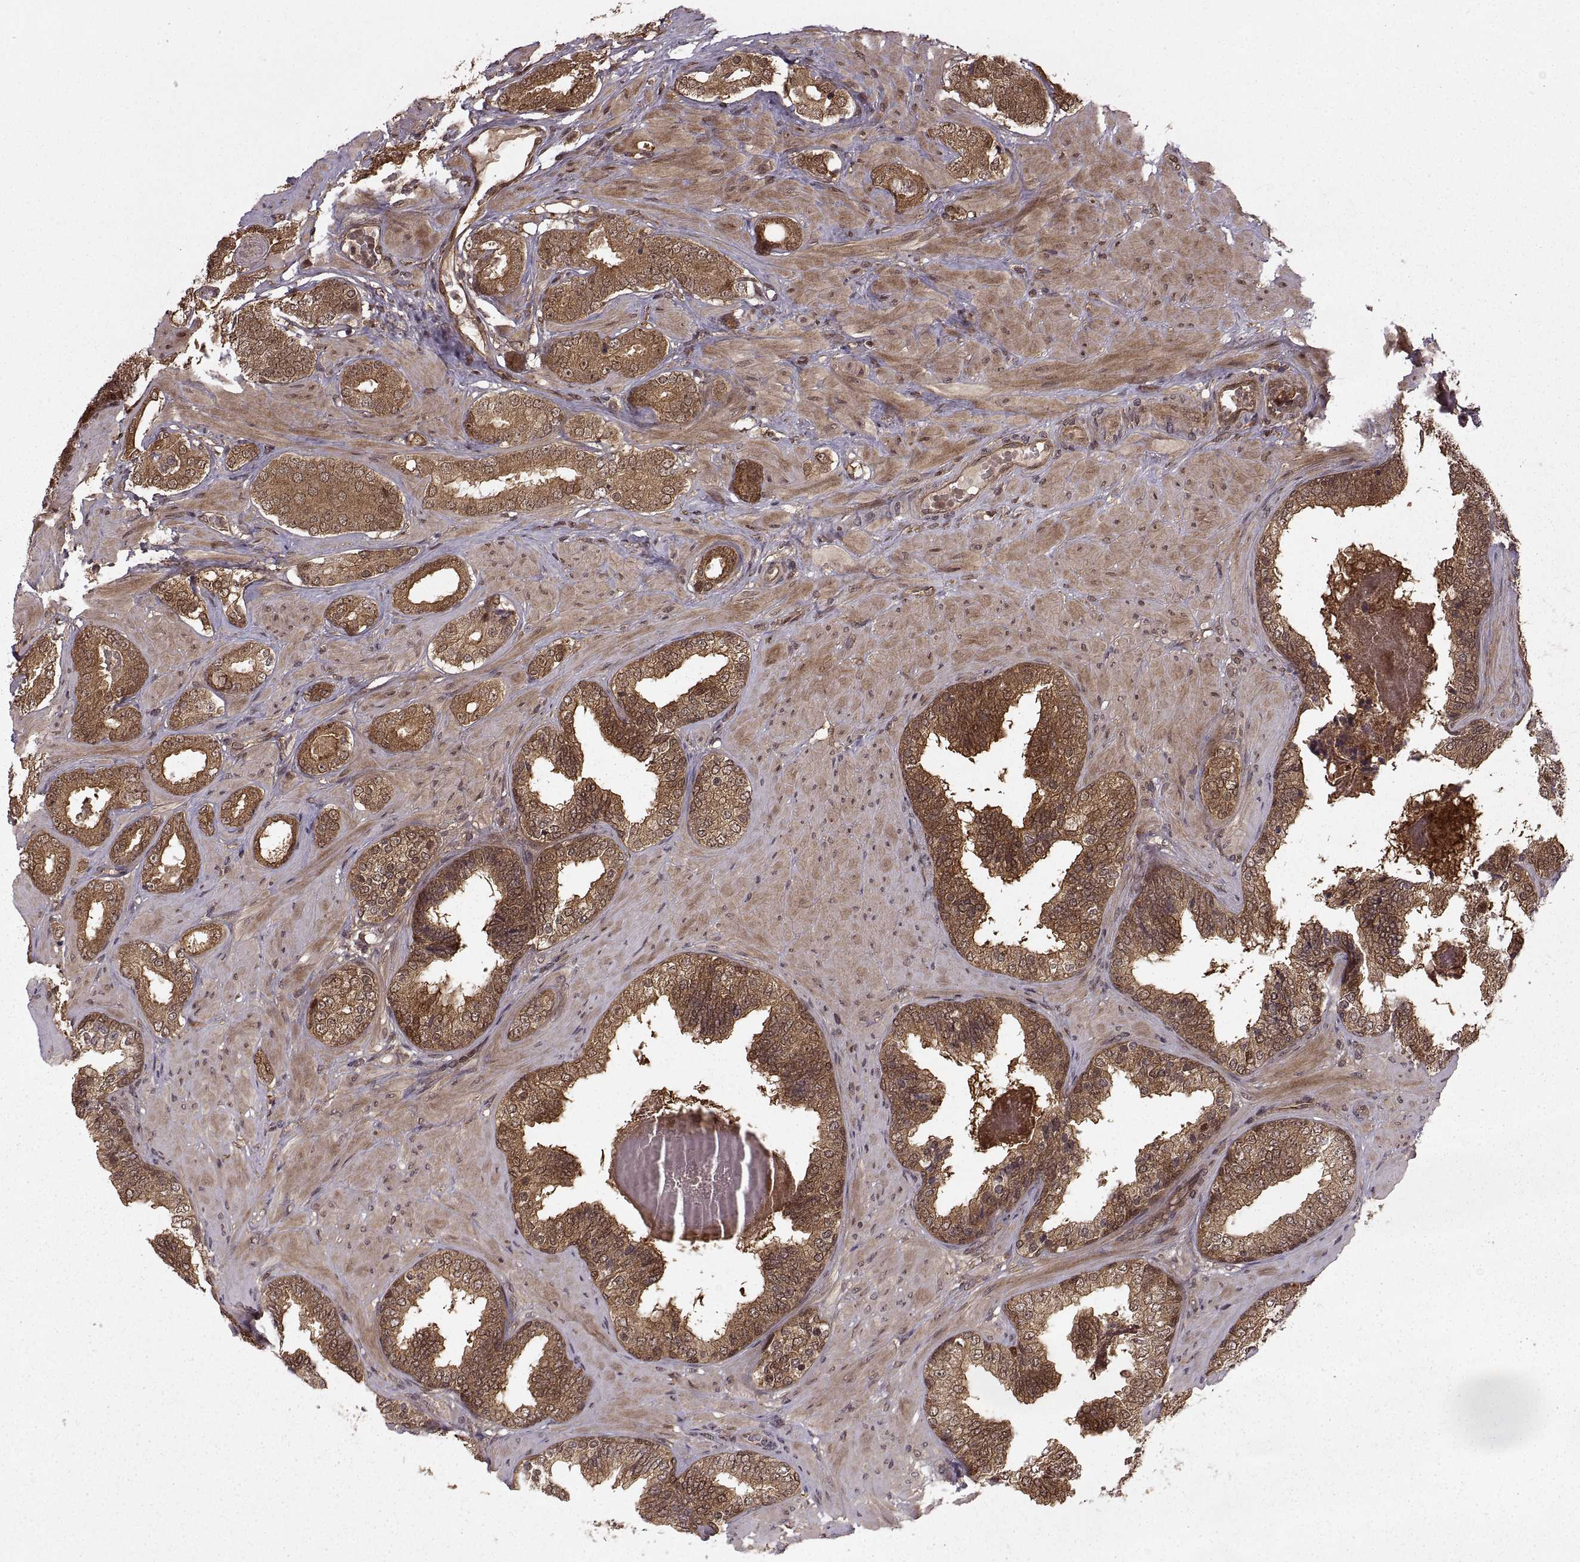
{"staining": {"intensity": "strong", "quantity": ">75%", "location": "cytoplasmic/membranous"}, "tissue": "prostate cancer", "cell_type": "Tumor cells", "image_type": "cancer", "snomed": [{"axis": "morphology", "description": "Adenocarcinoma, Low grade"}, {"axis": "topography", "description": "Prostate"}], "caption": "Immunohistochemistry (DAB (3,3'-diaminobenzidine)) staining of prostate cancer (low-grade adenocarcinoma) displays strong cytoplasmic/membranous protein positivity in about >75% of tumor cells. The protein of interest is stained brown, and the nuclei are stained in blue (DAB (3,3'-diaminobenzidine) IHC with brightfield microscopy, high magnification).", "gene": "DEDD", "patient": {"sex": "male", "age": 60}}